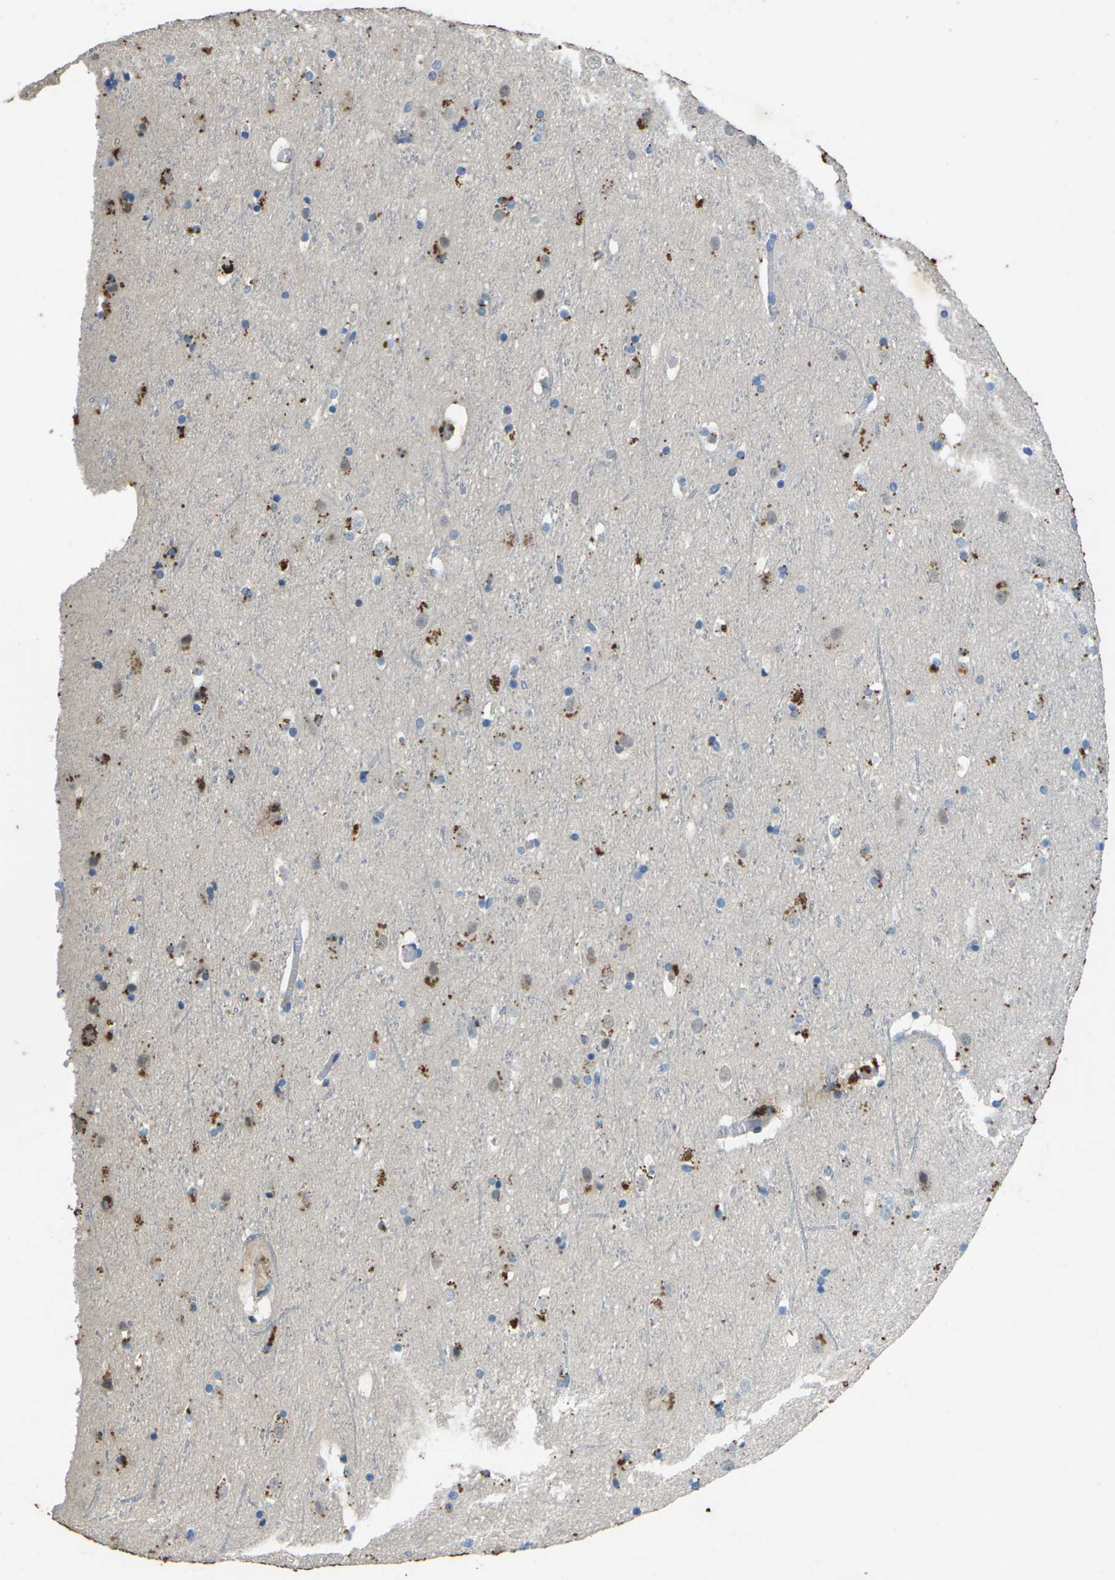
{"staining": {"intensity": "negative", "quantity": "none", "location": "none"}, "tissue": "cerebral cortex", "cell_type": "Endothelial cells", "image_type": "normal", "snomed": [{"axis": "morphology", "description": "Normal tissue, NOS"}, {"axis": "topography", "description": "Cerebral cortex"}], "caption": "An immunohistochemistry (IHC) image of normal cerebral cortex is shown. There is no staining in endothelial cells of cerebral cortex. (Brightfield microscopy of DAB IHC at high magnification).", "gene": "SIGLEC14", "patient": {"sex": "male", "age": 45}}